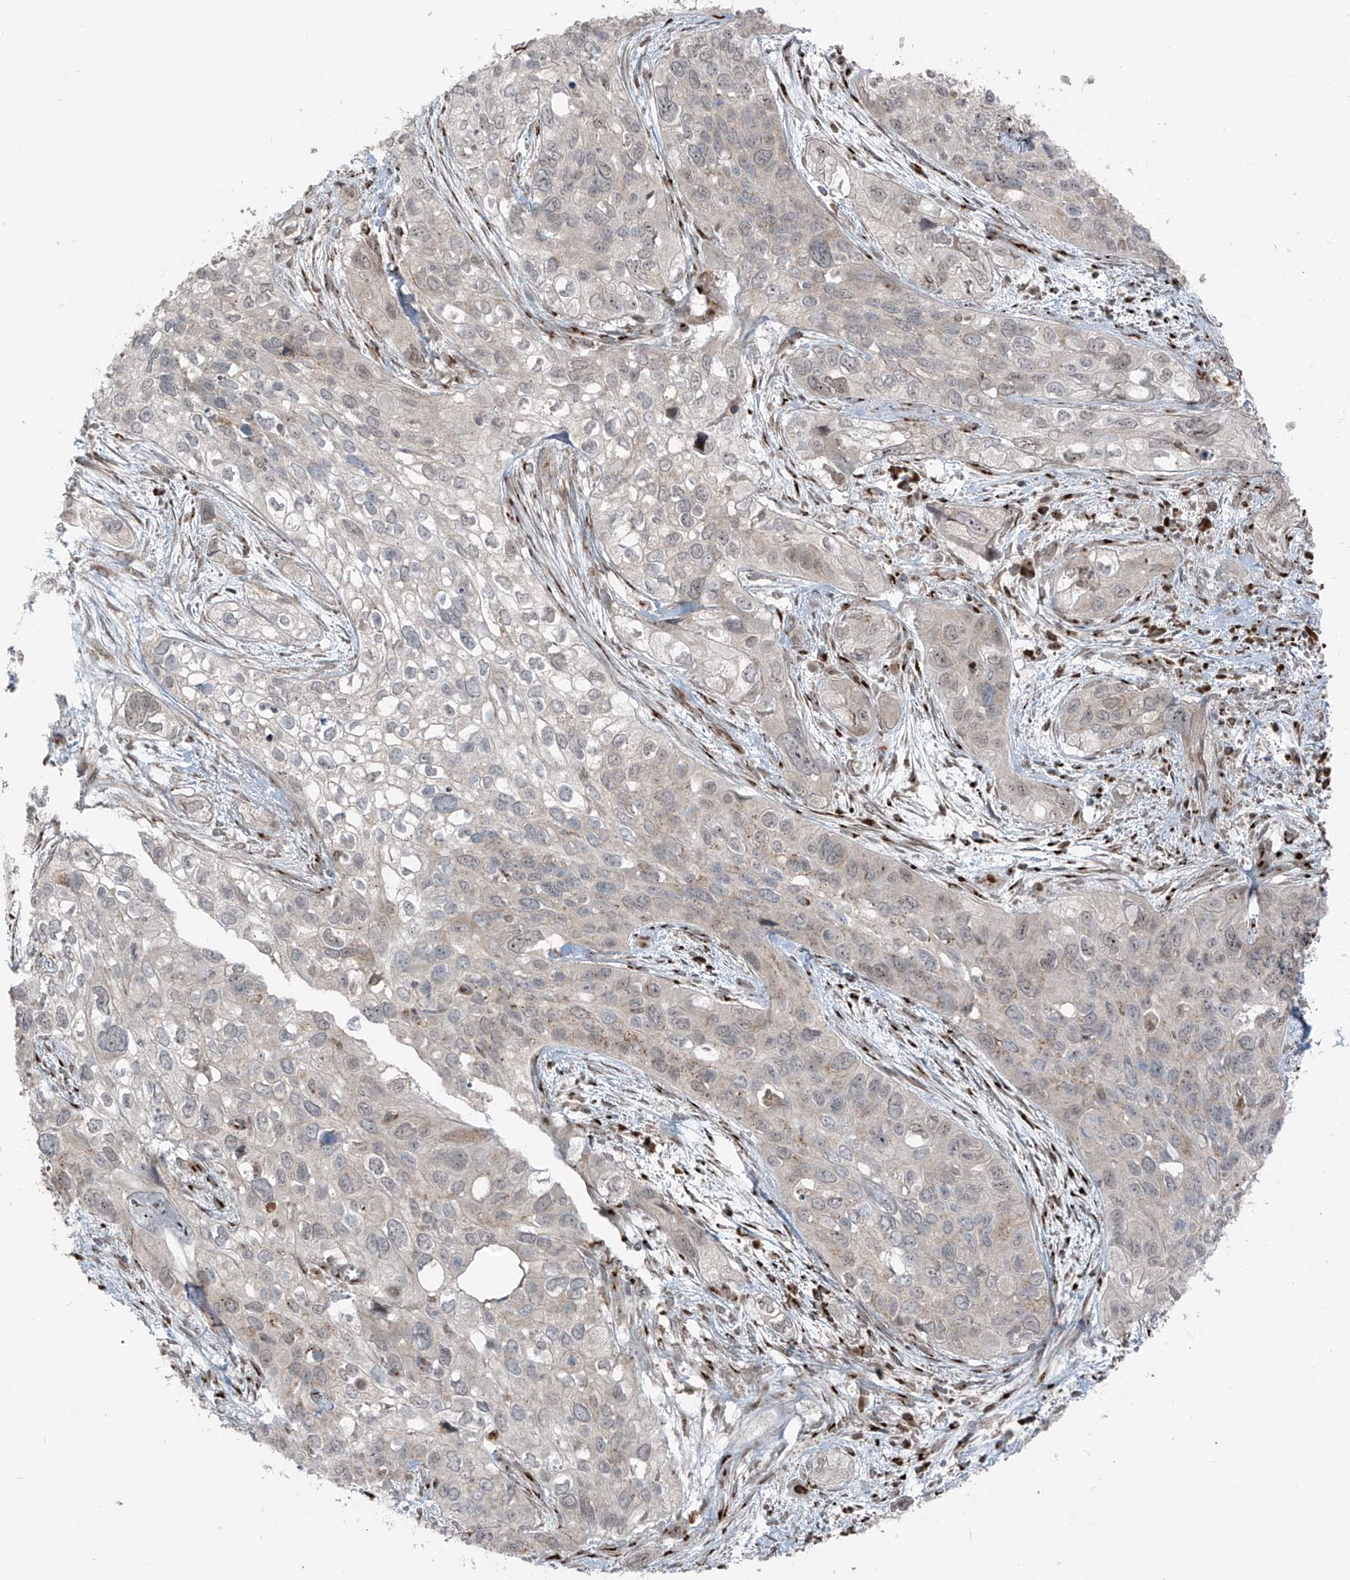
{"staining": {"intensity": "weak", "quantity": "<25%", "location": "cytoplasmic/membranous"}, "tissue": "cervical cancer", "cell_type": "Tumor cells", "image_type": "cancer", "snomed": [{"axis": "morphology", "description": "Squamous cell carcinoma, NOS"}, {"axis": "topography", "description": "Cervix"}], "caption": "Histopathology image shows no significant protein expression in tumor cells of squamous cell carcinoma (cervical).", "gene": "ERLEC1", "patient": {"sex": "female", "age": 55}}